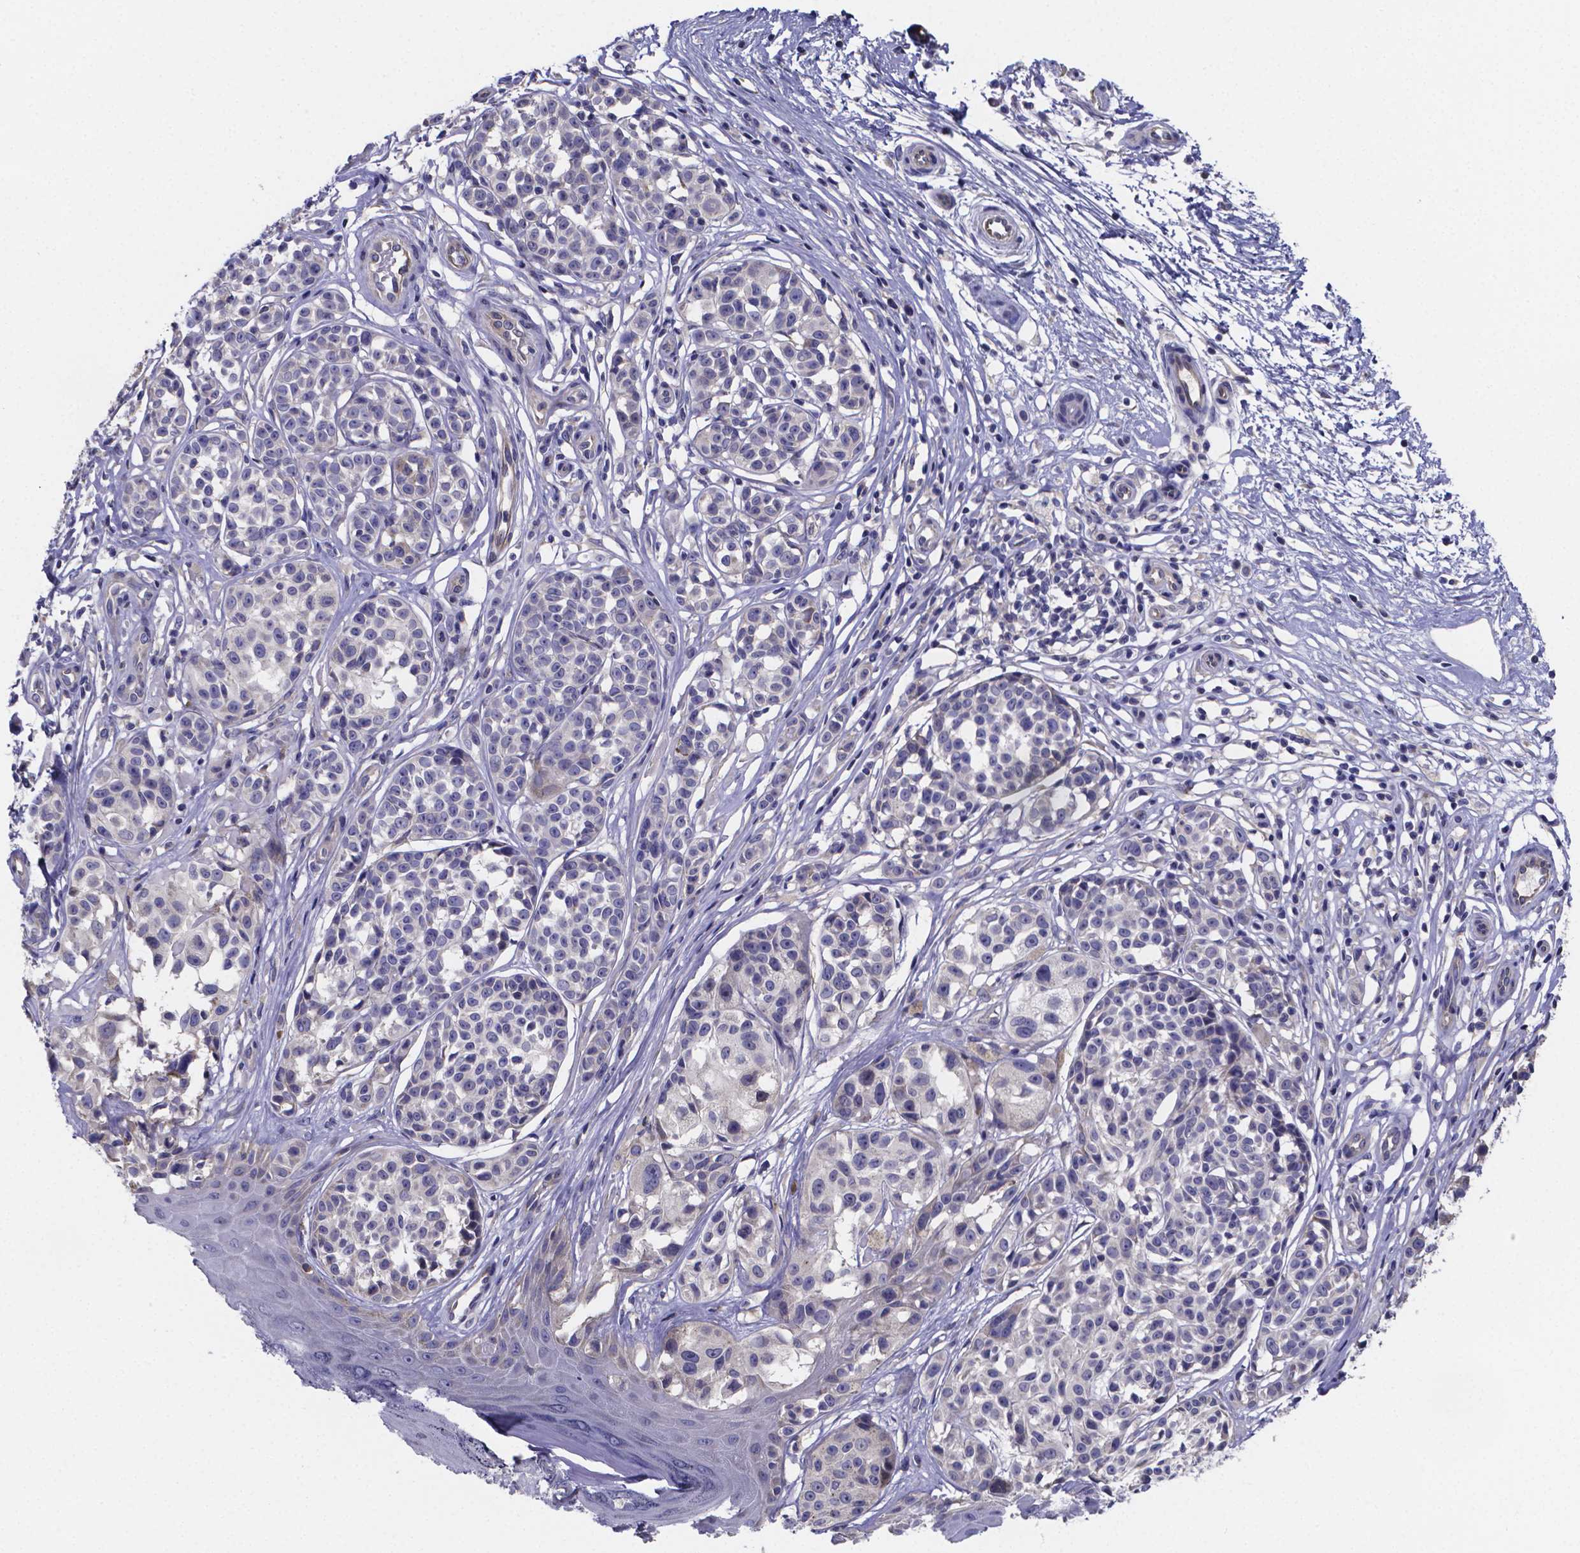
{"staining": {"intensity": "negative", "quantity": "none", "location": "none"}, "tissue": "melanoma", "cell_type": "Tumor cells", "image_type": "cancer", "snomed": [{"axis": "morphology", "description": "Malignant melanoma, NOS"}, {"axis": "topography", "description": "Skin"}], "caption": "Immunohistochemistry of human malignant melanoma demonstrates no positivity in tumor cells.", "gene": "SFRP4", "patient": {"sex": "female", "age": 90}}